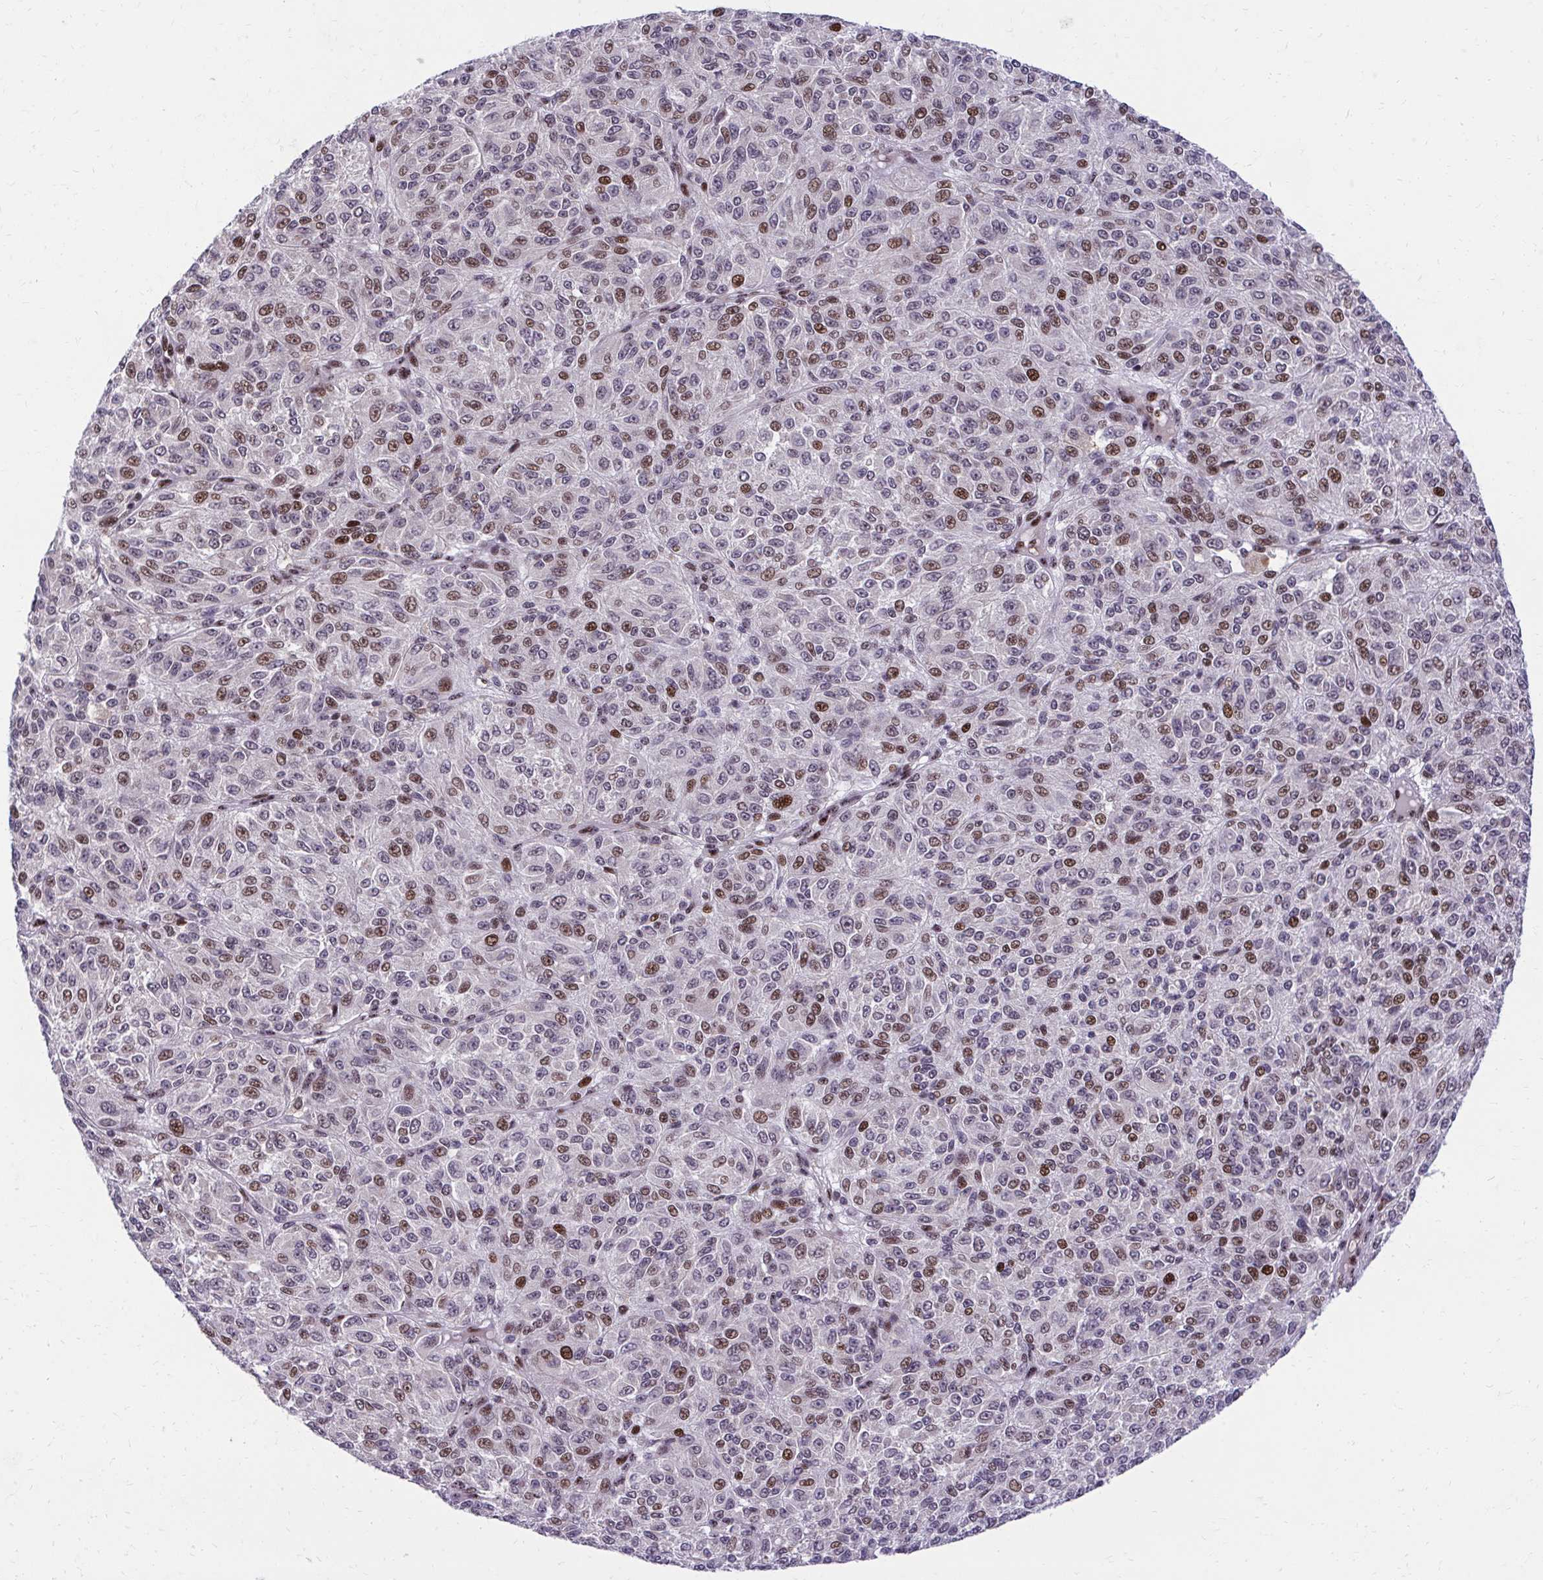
{"staining": {"intensity": "moderate", "quantity": "25%-75%", "location": "nuclear"}, "tissue": "melanoma", "cell_type": "Tumor cells", "image_type": "cancer", "snomed": [{"axis": "morphology", "description": "Malignant melanoma, Metastatic site"}, {"axis": "topography", "description": "Brain"}], "caption": "Malignant melanoma (metastatic site) tissue demonstrates moderate nuclear positivity in about 25%-75% of tumor cells", "gene": "HOXA4", "patient": {"sex": "female", "age": 56}}